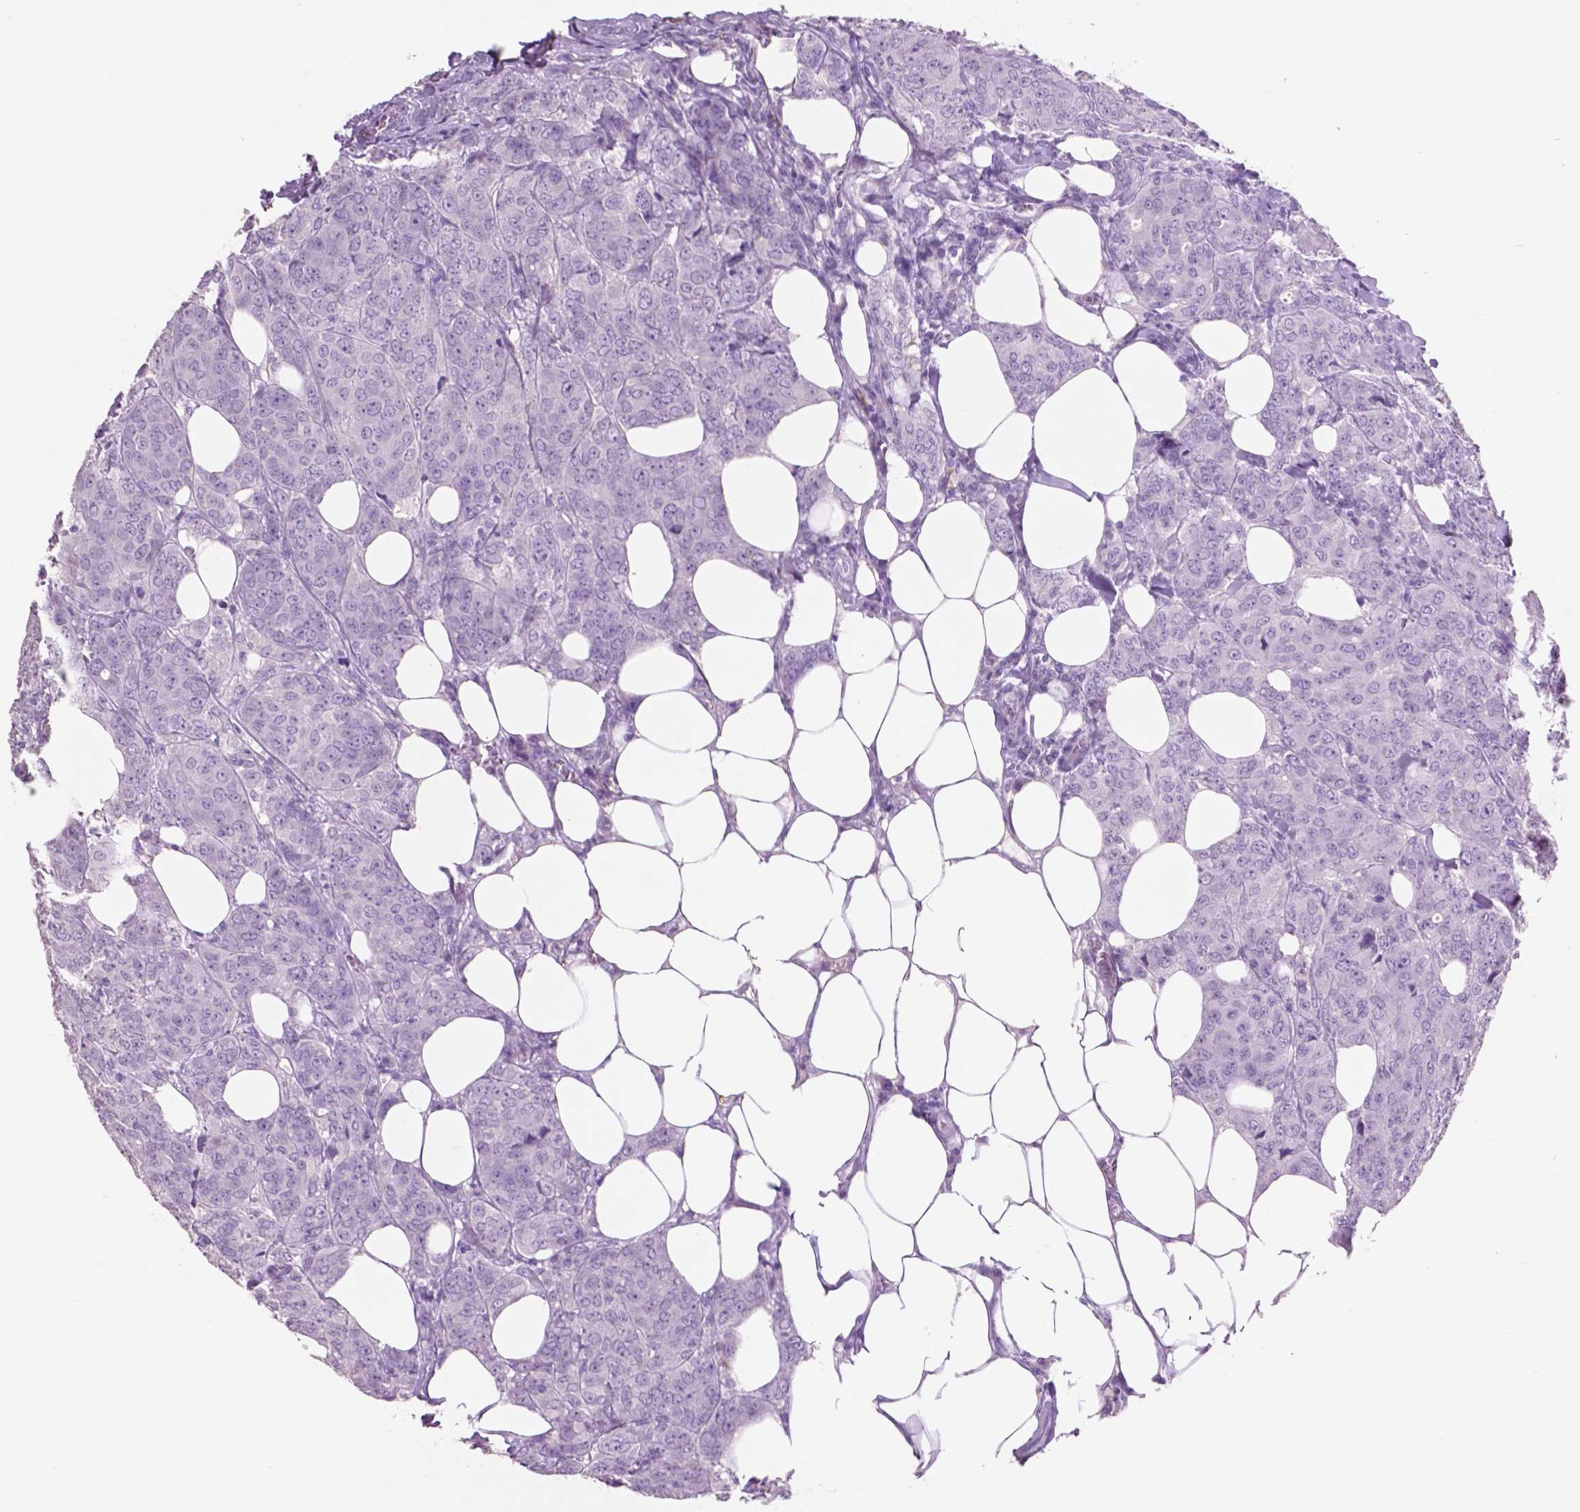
{"staining": {"intensity": "negative", "quantity": "none", "location": "none"}, "tissue": "breast cancer", "cell_type": "Tumor cells", "image_type": "cancer", "snomed": [{"axis": "morphology", "description": "Duct carcinoma"}, {"axis": "topography", "description": "Breast"}], "caption": "Immunohistochemistry (IHC) photomicrograph of breast cancer (infiltrating ductal carcinoma) stained for a protein (brown), which exhibits no expression in tumor cells.", "gene": "IDO1", "patient": {"sex": "female", "age": 43}}